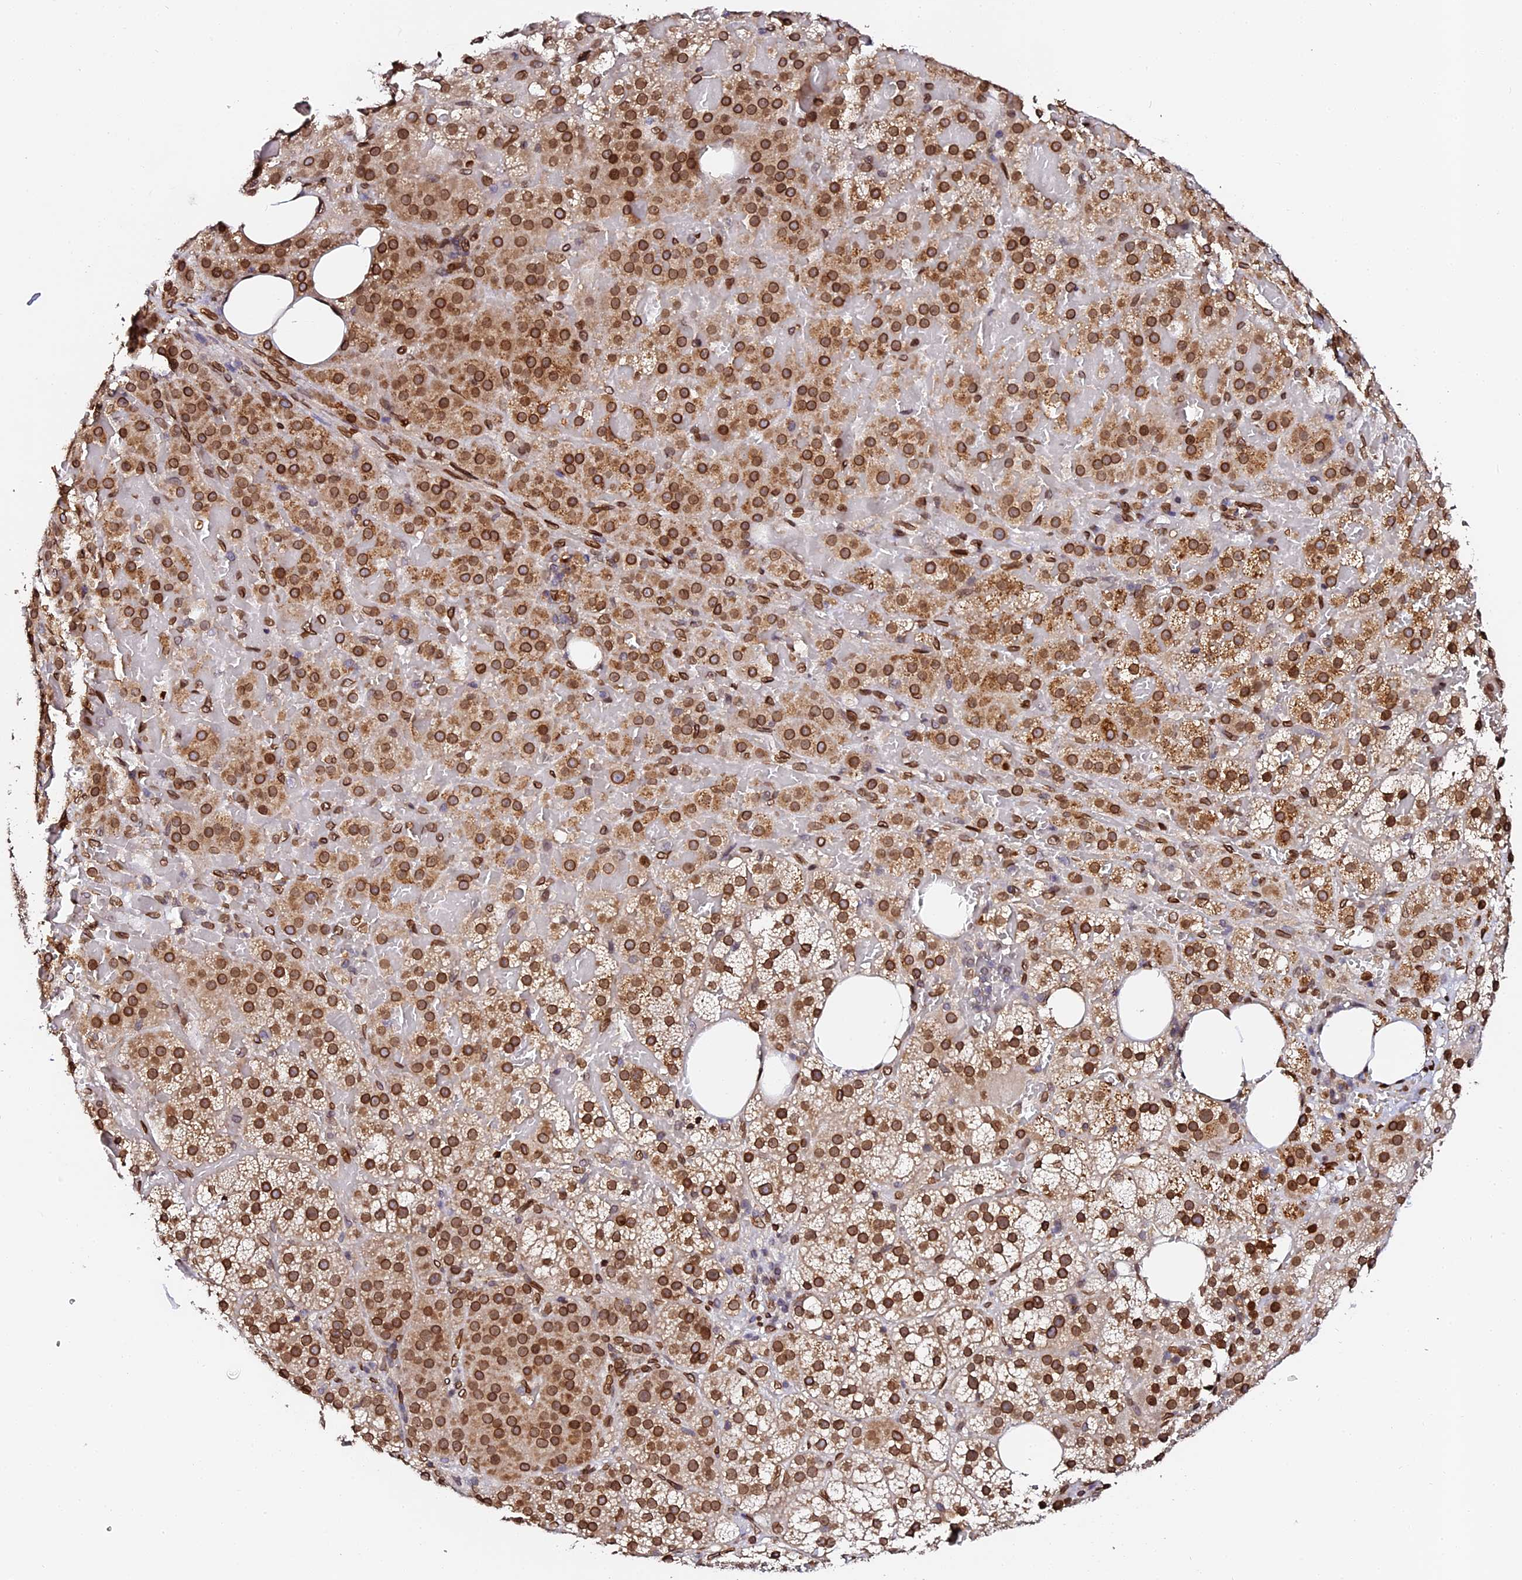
{"staining": {"intensity": "strong", "quantity": ">75%", "location": "cytoplasmic/membranous,nuclear"}, "tissue": "adrenal gland", "cell_type": "Glandular cells", "image_type": "normal", "snomed": [{"axis": "morphology", "description": "Normal tissue, NOS"}, {"axis": "topography", "description": "Adrenal gland"}], "caption": "This micrograph demonstrates IHC staining of normal human adrenal gland, with high strong cytoplasmic/membranous,nuclear staining in approximately >75% of glandular cells.", "gene": "ANAPC5", "patient": {"sex": "female", "age": 59}}